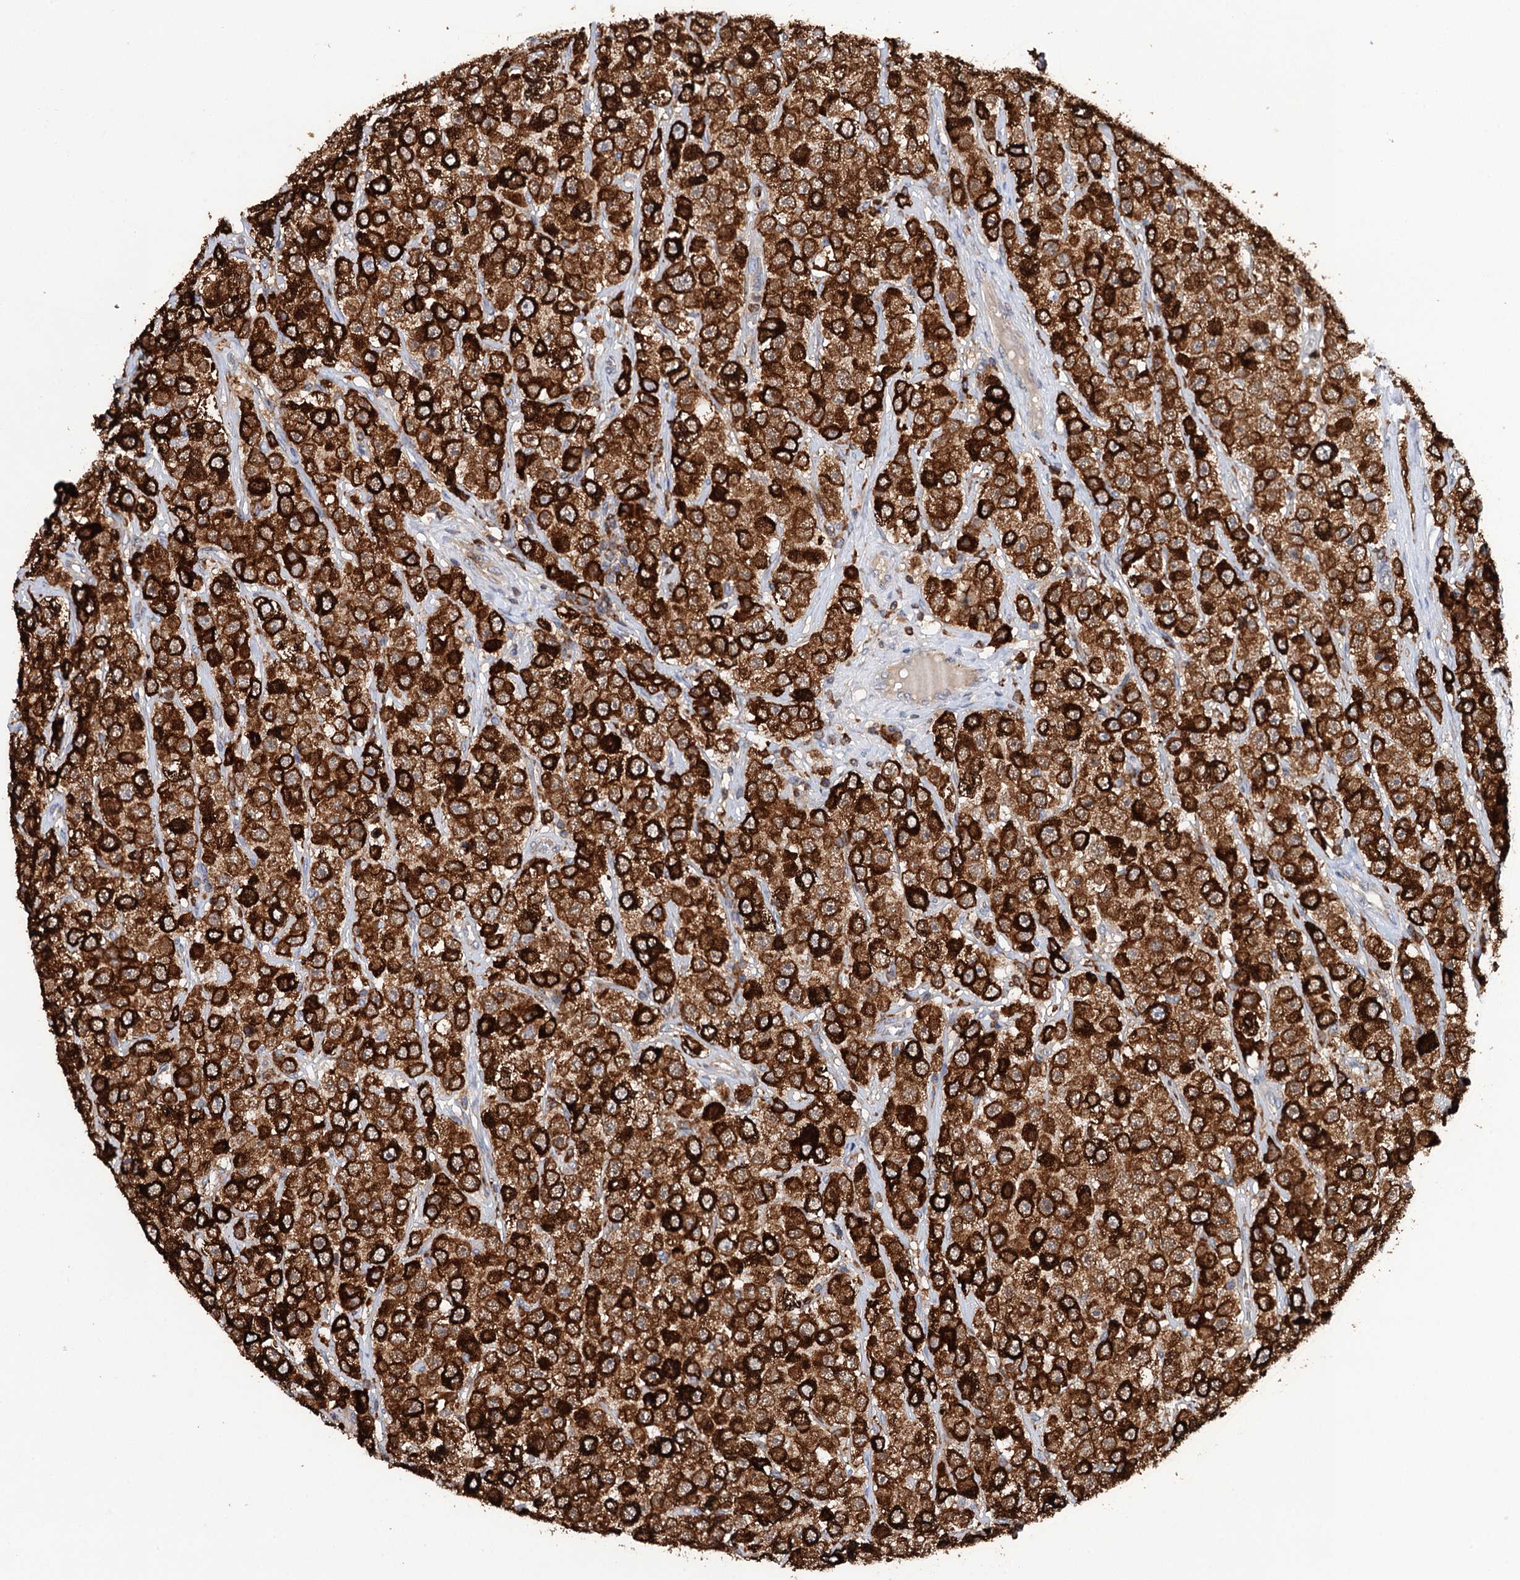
{"staining": {"intensity": "strong", "quantity": ">75%", "location": "cytoplasmic/membranous"}, "tissue": "testis cancer", "cell_type": "Tumor cells", "image_type": "cancer", "snomed": [{"axis": "morphology", "description": "Seminoma, NOS"}, {"axis": "topography", "description": "Testis"}], "caption": "Seminoma (testis) stained with a protein marker demonstrates strong staining in tumor cells.", "gene": "ERP29", "patient": {"sex": "male", "age": 28}}